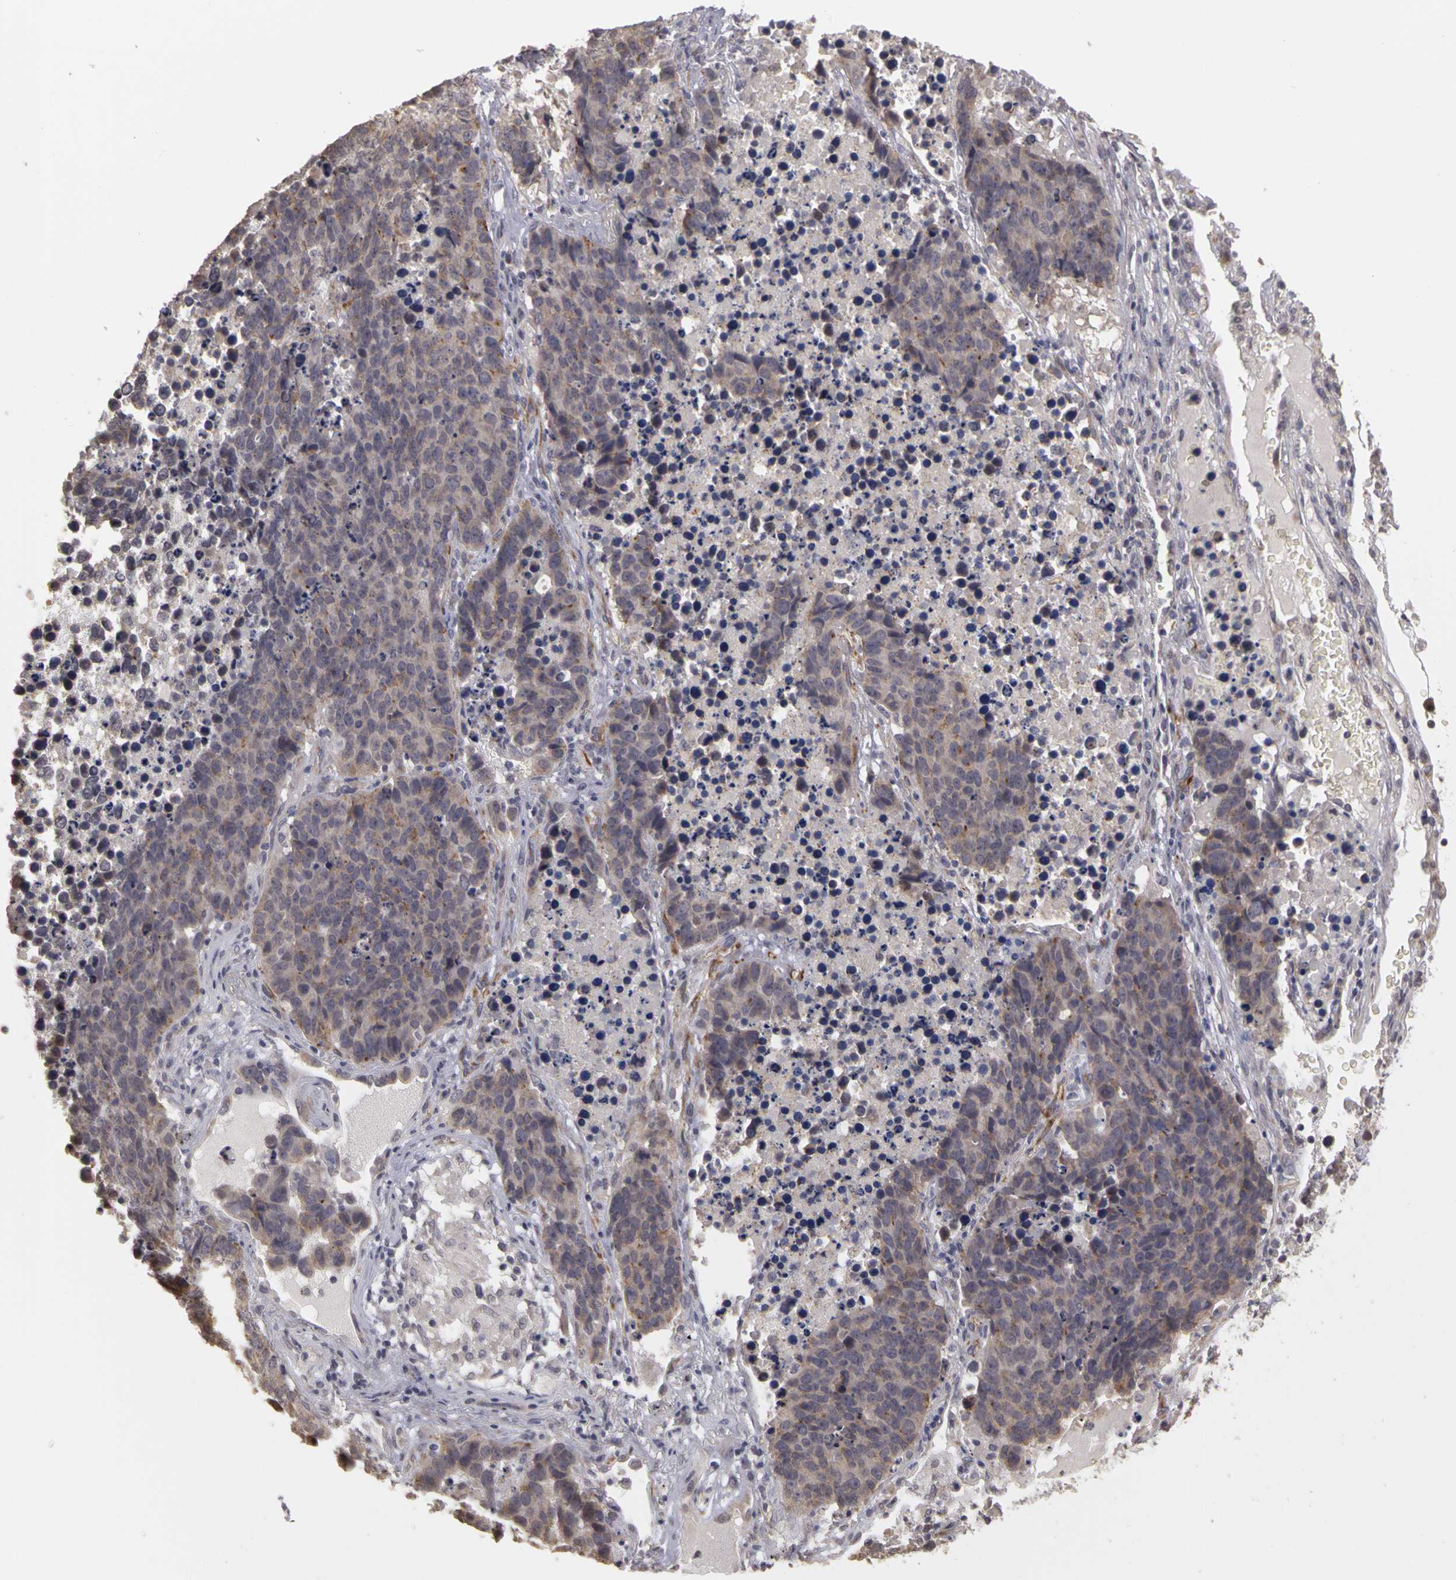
{"staining": {"intensity": "moderate", "quantity": "<25%", "location": "cytoplasmic/membranous"}, "tissue": "lung cancer", "cell_type": "Tumor cells", "image_type": "cancer", "snomed": [{"axis": "morphology", "description": "Carcinoid, malignant, NOS"}, {"axis": "topography", "description": "Lung"}], "caption": "Human carcinoid (malignant) (lung) stained with a protein marker demonstrates moderate staining in tumor cells.", "gene": "FRMD7", "patient": {"sex": "male", "age": 60}}